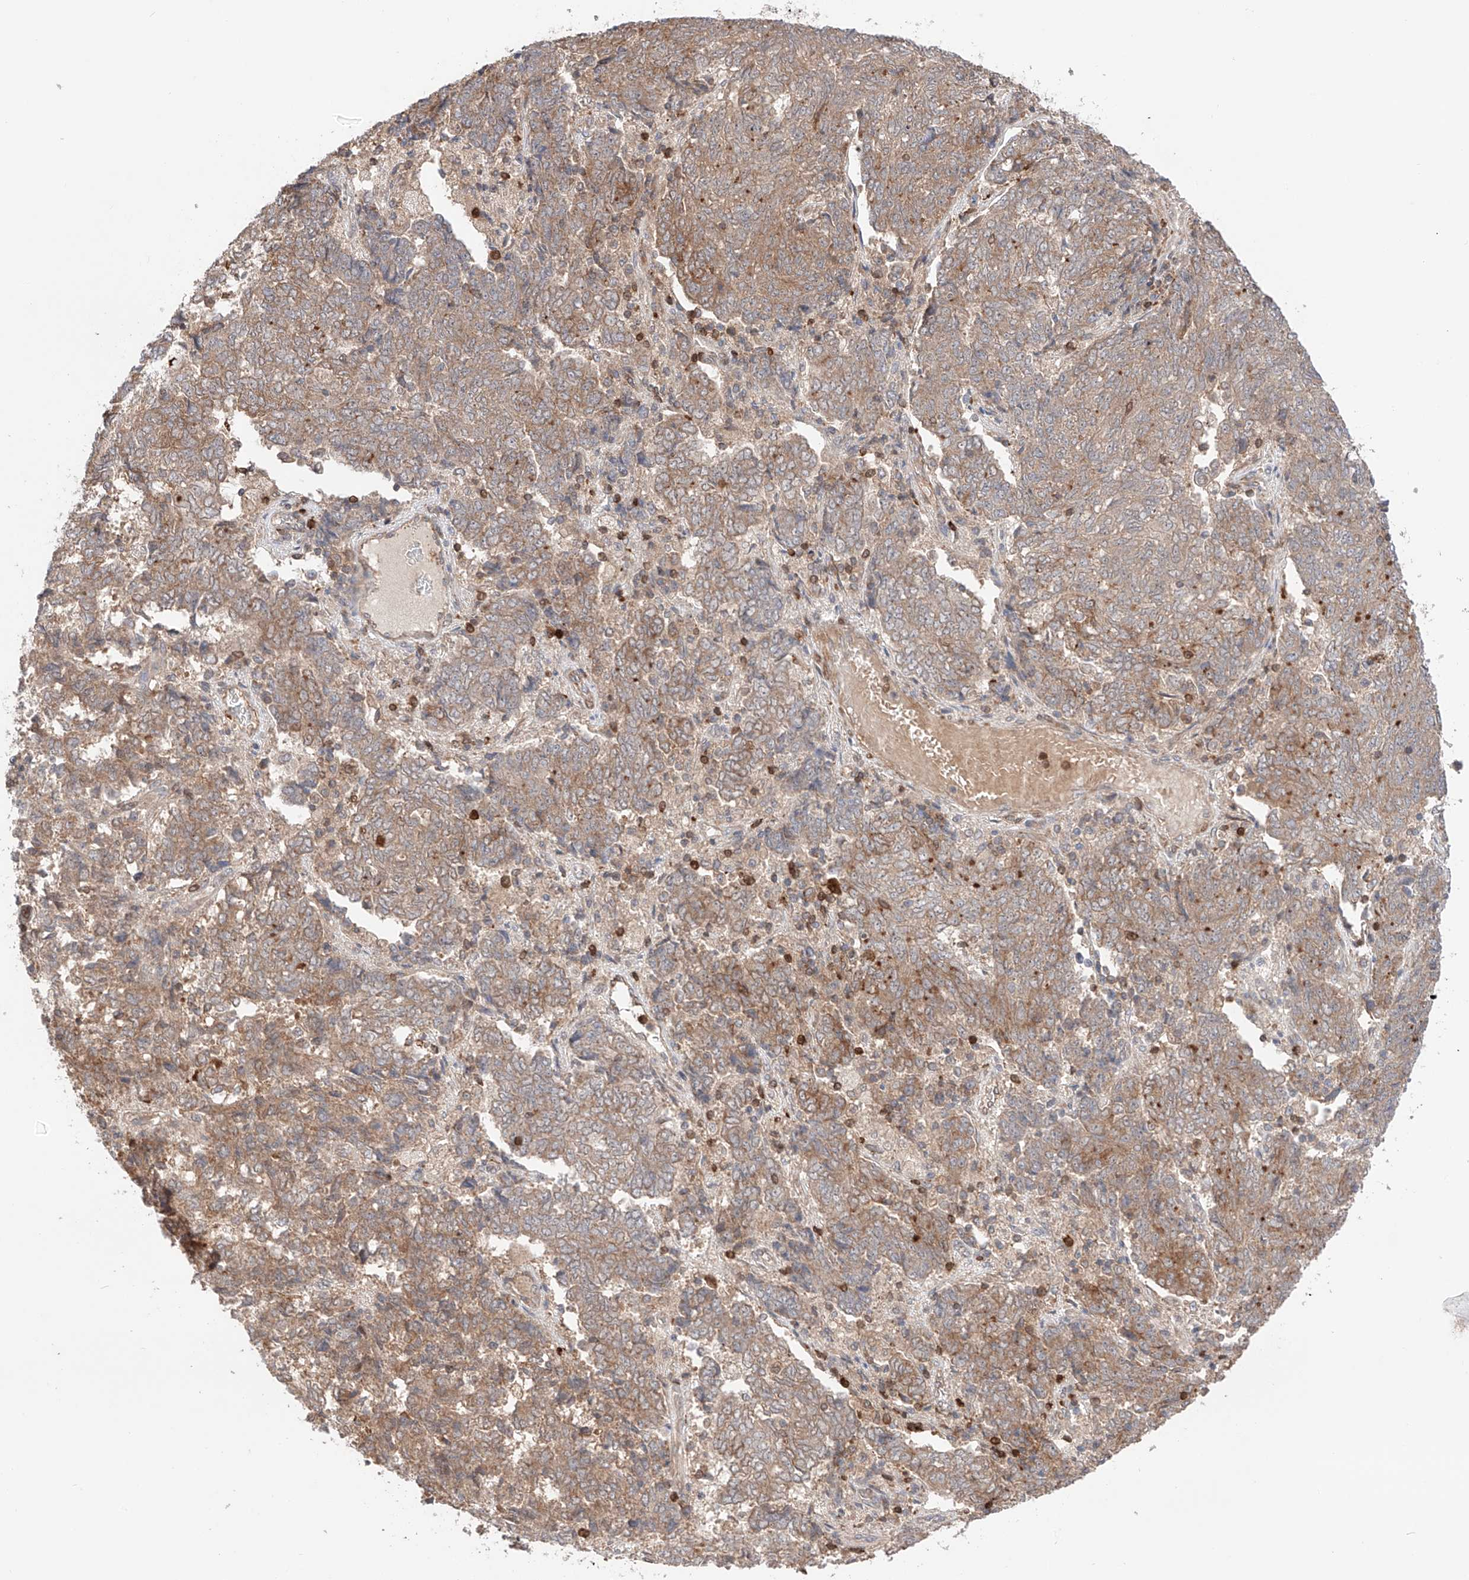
{"staining": {"intensity": "weak", "quantity": "25%-75%", "location": "cytoplasmic/membranous"}, "tissue": "endometrial cancer", "cell_type": "Tumor cells", "image_type": "cancer", "snomed": [{"axis": "morphology", "description": "Adenocarcinoma, NOS"}, {"axis": "topography", "description": "Endometrium"}], "caption": "Protein staining reveals weak cytoplasmic/membranous expression in about 25%-75% of tumor cells in endometrial adenocarcinoma.", "gene": "IGSF22", "patient": {"sex": "female", "age": 80}}